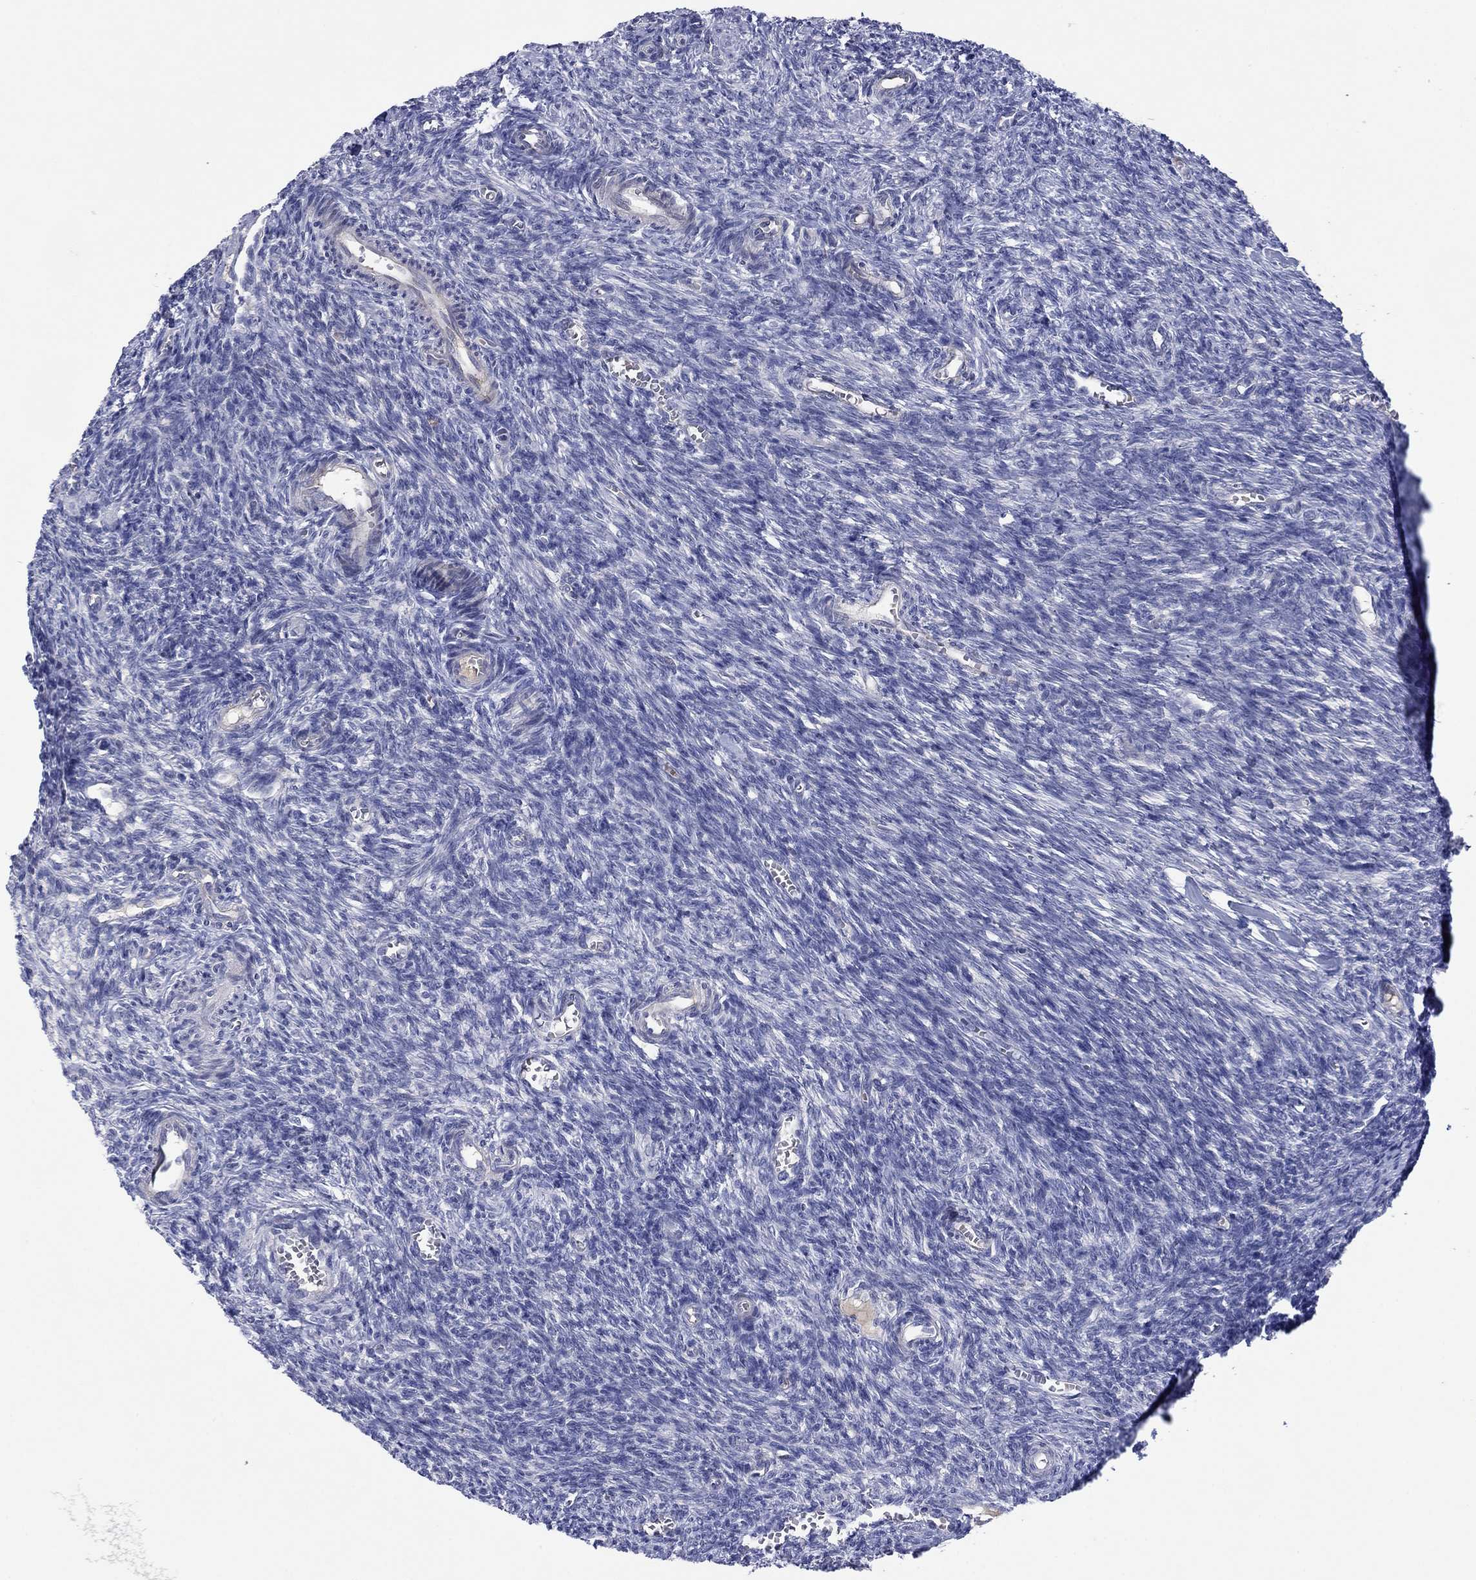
{"staining": {"intensity": "strong", "quantity": "<25%", "location": "cytoplasmic/membranous"}, "tissue": "ovary", "cell_type": "Follicle cells", "image_type": "normal", "snomed": [{"axis": "morphology", "description": "Normal tissue, NOS"}, {"axis": "topography", "description": "Ovary"}], "caption": "Ovary stained with DAB immunohistochemistry displays medium levels of strong cytoplasmic/membranous staining in approximately <25% of follicle cells.", "gene": "PLCL2", "patient": {"sex": "female", "age": 27}}